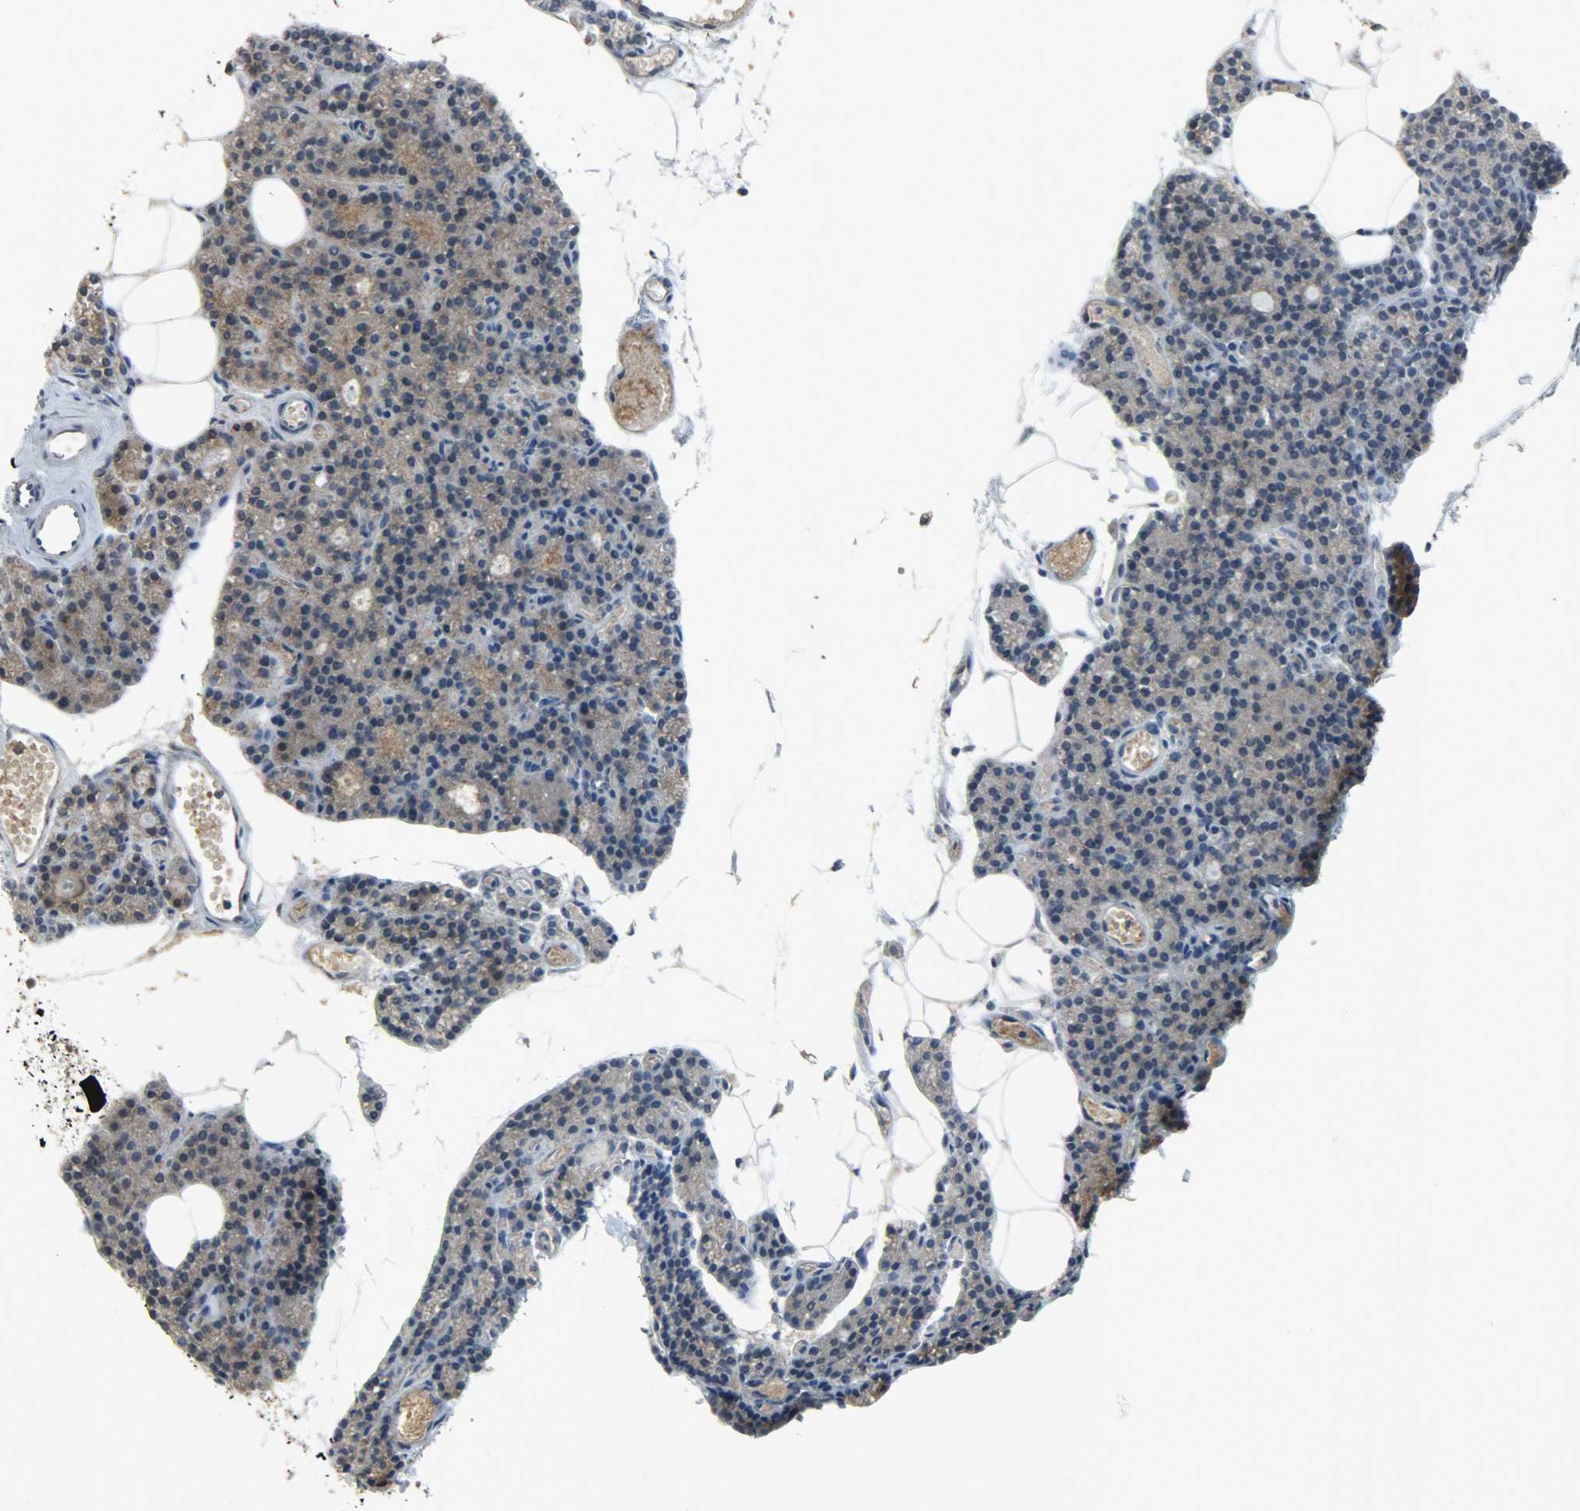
{"staining": {"intensity": "moderate", "quantity": ">75%", "location": "cytoplasmic/membranous"}, "tissue": "parathyroid gland", "cell_type": "Glandular cells", "image_type": "normal", "snomed": [{"axis": "morphology", "description": "Normal tissue, NOS"}, {"axis": "topography", "description": "Parathyroid gland"}], "caption": "Human parathyroid gland stained for a protein (brown) shows moderate cytoplasmic/membranous positive expression in approximately >75% of glandular cells.", "gene": "LDHB", "patient": {"sex": "female", "age": 60}}